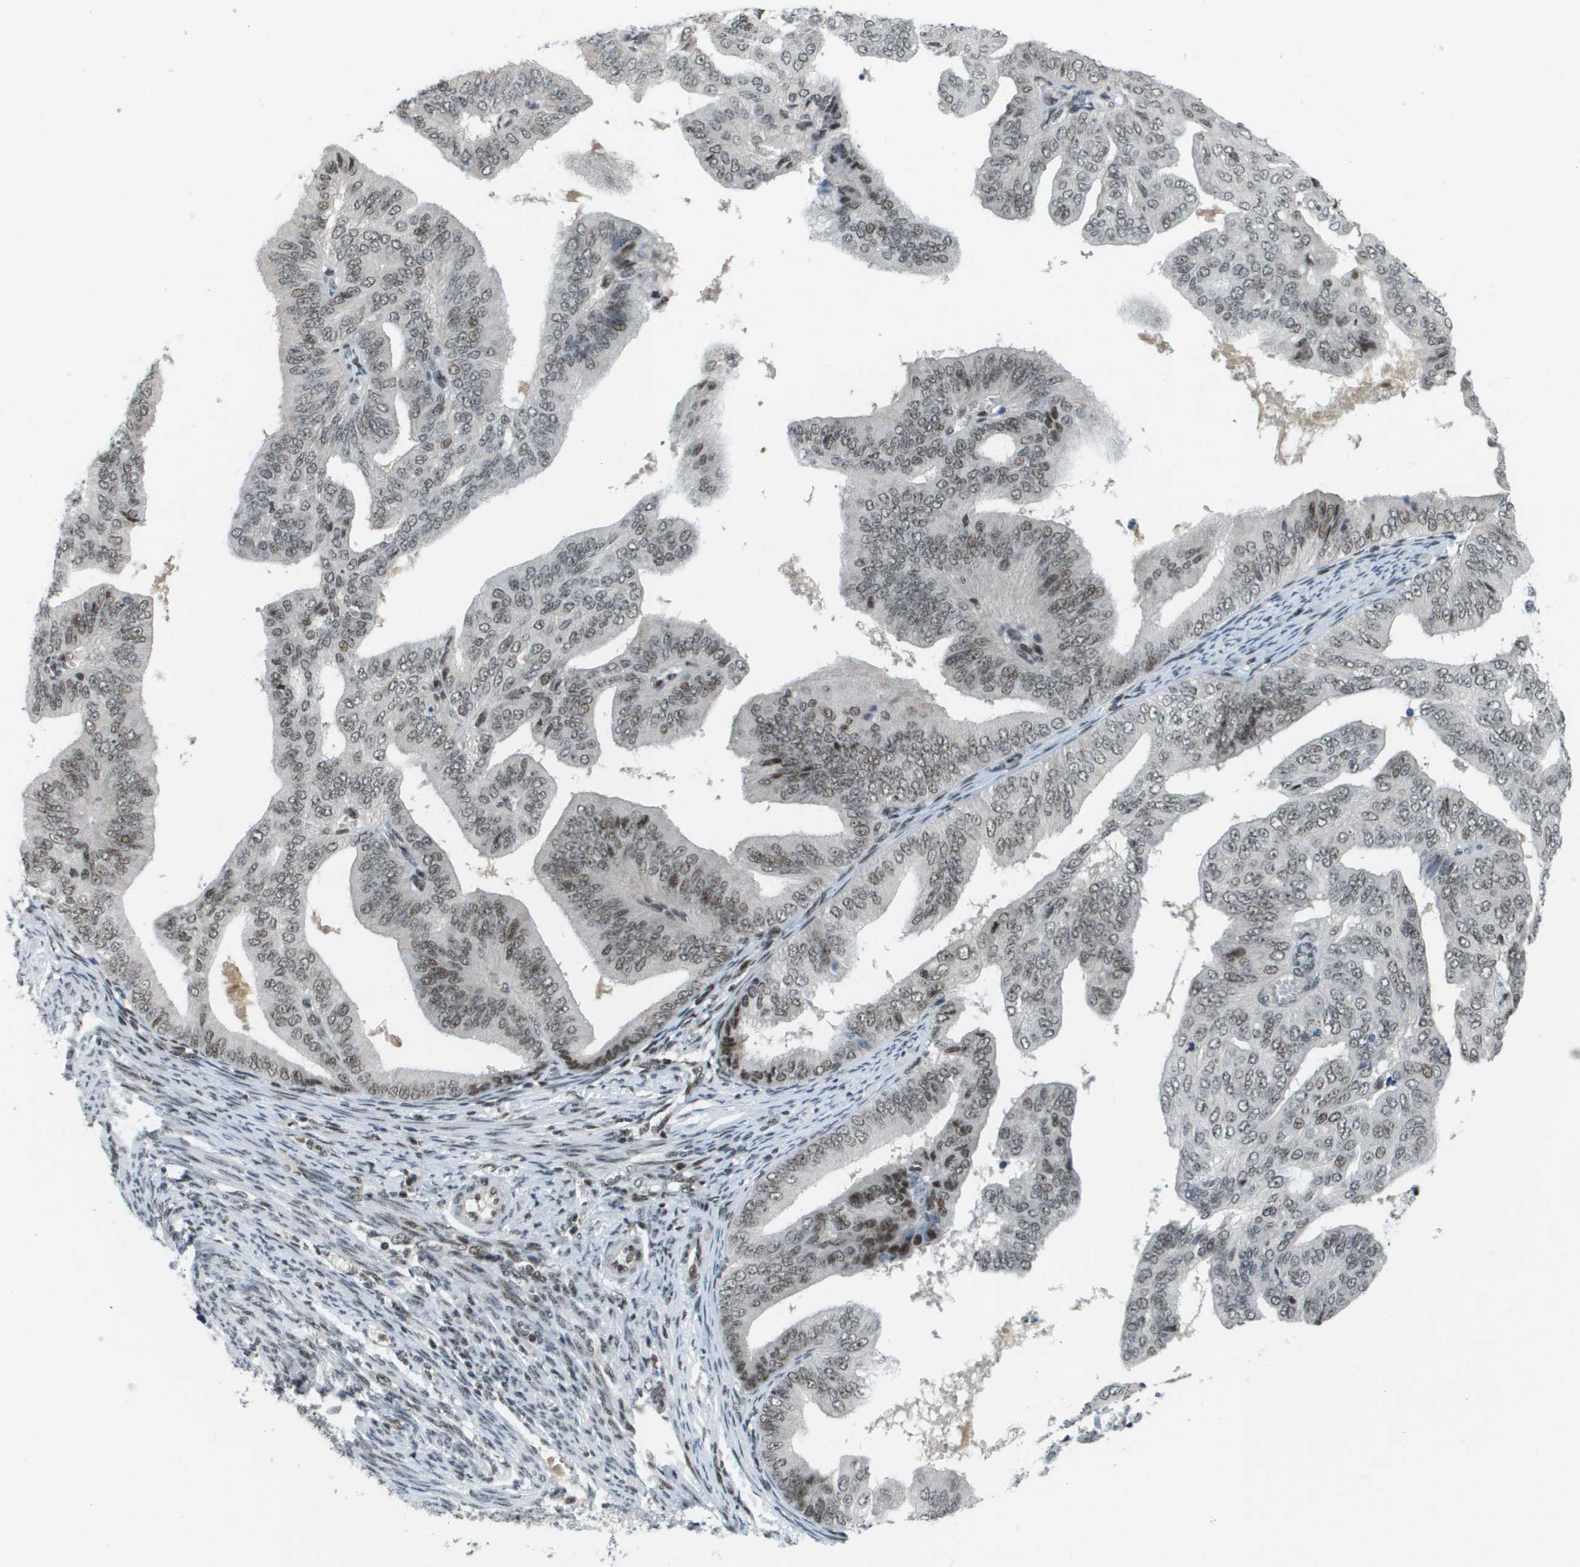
{"staining": {"intensity": "moderate", "quantity": "<25%", "location": "nuclear"}, "tissue": "endometrial cancer", "cell_type": "Tumor cells", "image_type": "cancer", "snomed": [{"axis": "morphology", "description": "Adenocarcinoma, NOS"}, {"axis": "topography", "description": "Endometrium"}], "caption": "Immunohistochemical staining of endometrial cancer (adenocarcinoma) displays low levels of moderate nuclear expression in approximately <25% of tumor cells.", "gene": "IRF7", "patient": {"sex": "female", "age": 58}}